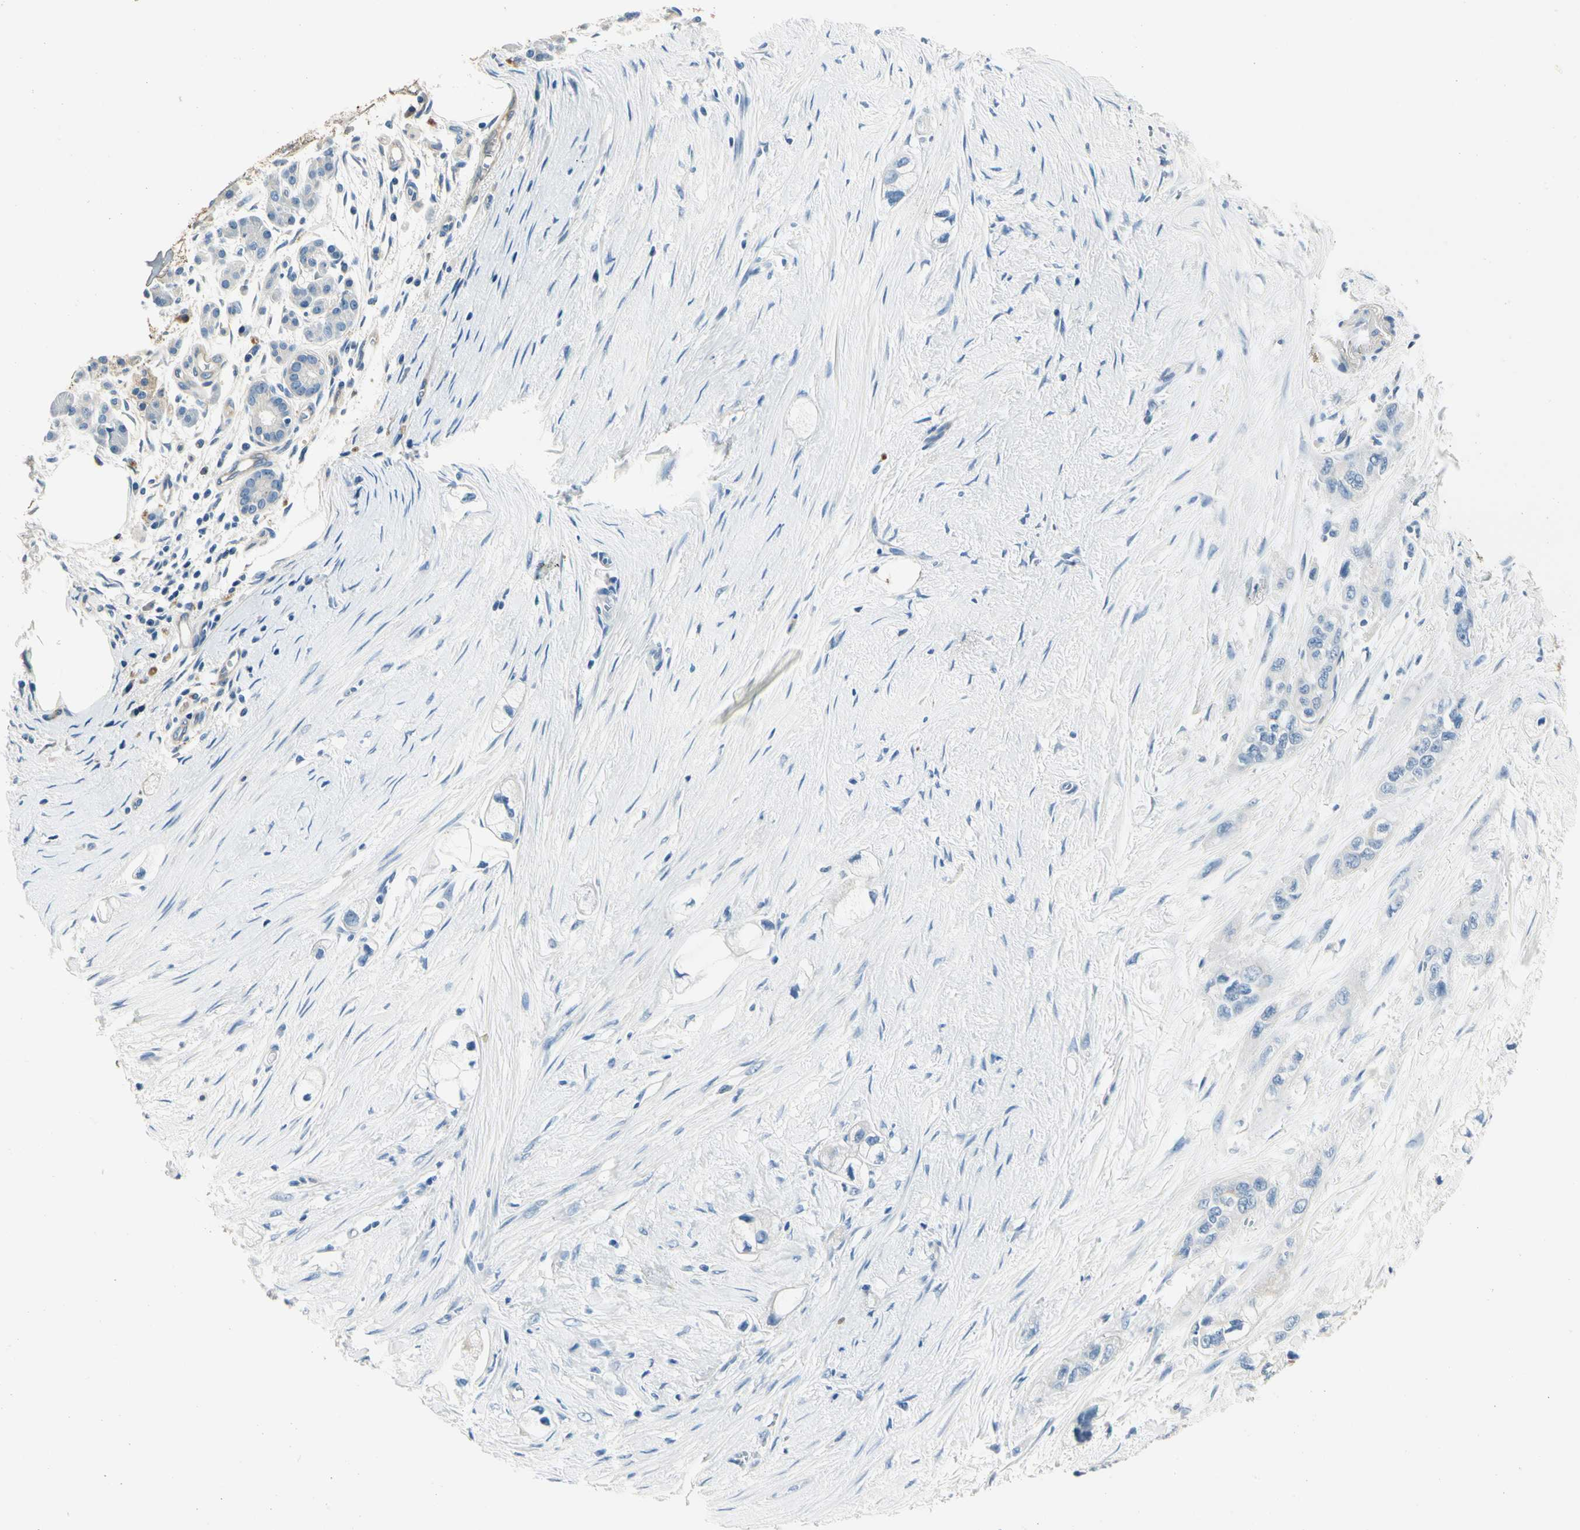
{"staining": {"intensity": "negative", "quantity": "none", "location": "none"}, "tissue": "pancreatic cancer", "cell_type": "Tumor cells", "image_type": "cancer", "snomed": [{"axis": "morphology", "description": "Adenocarcinoma, NOS"}, {"axis": "topography", "description": "Pancreas"}], "caption": "Immunohistochemistry histopathology image of neoplastic tissue: pancreatic cancer (adenocarcinoma) stained with DAB displays no significant protein expression in tumor cells.", "gene": "TGFBR3", "patient": {"sex": "male", "age": 74}}